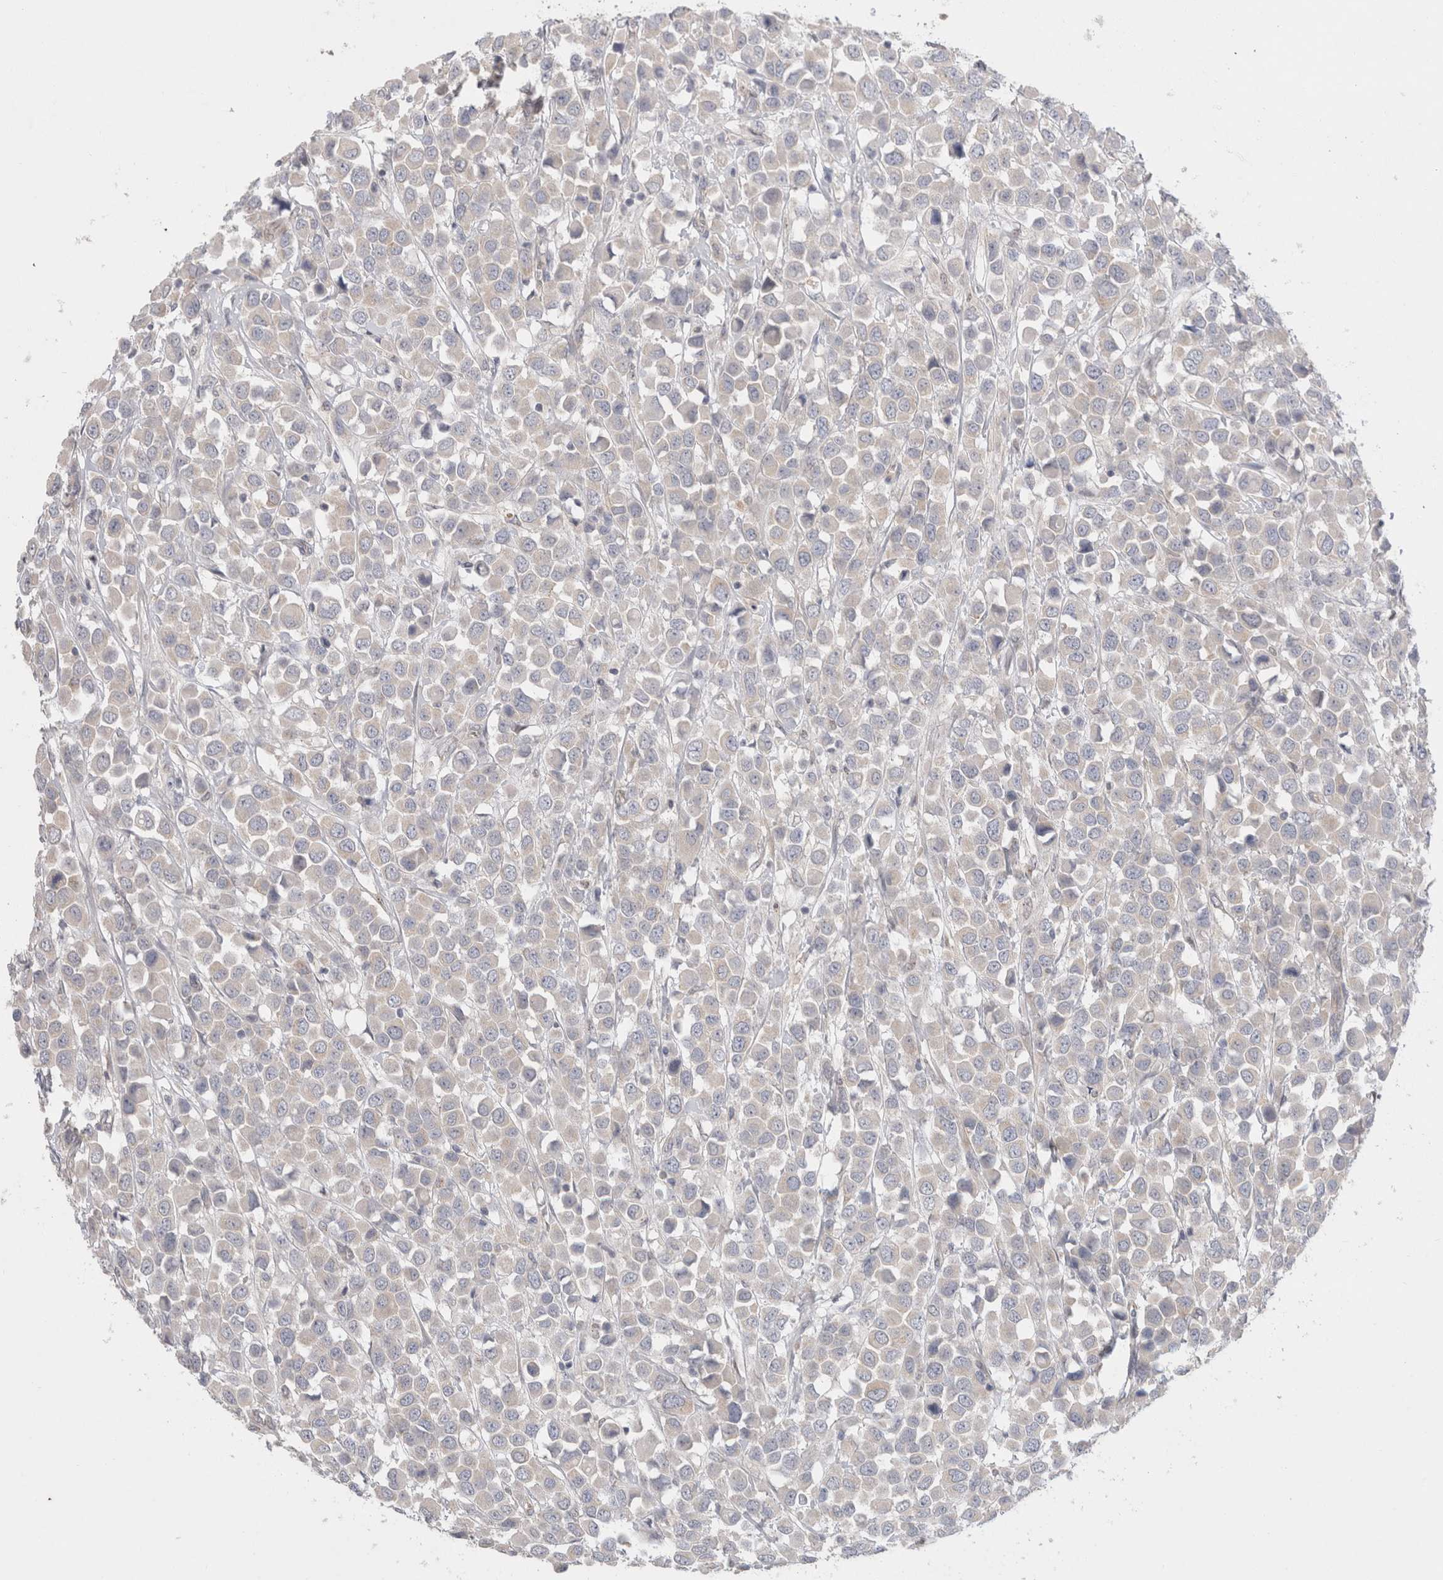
{"staining": {"intensity": "negative", "quantity": "none", "location": "none"}, "tissue": "breast cancer", "cell_type": "Tumor cells", "image_type": "cancer", "snomed": [{"axis": "morphology", "description": "Duct carcinoma"}, {"axis": "topography", "description": "Breast"}], "caption": "Infiltrating ductal carcinoma (breast) stained for a protein using immunohistochemistry (IHC) shows no staining tumor cells.", "gene": "BICD2", "patient": {"sex": "female", "age": 61}}